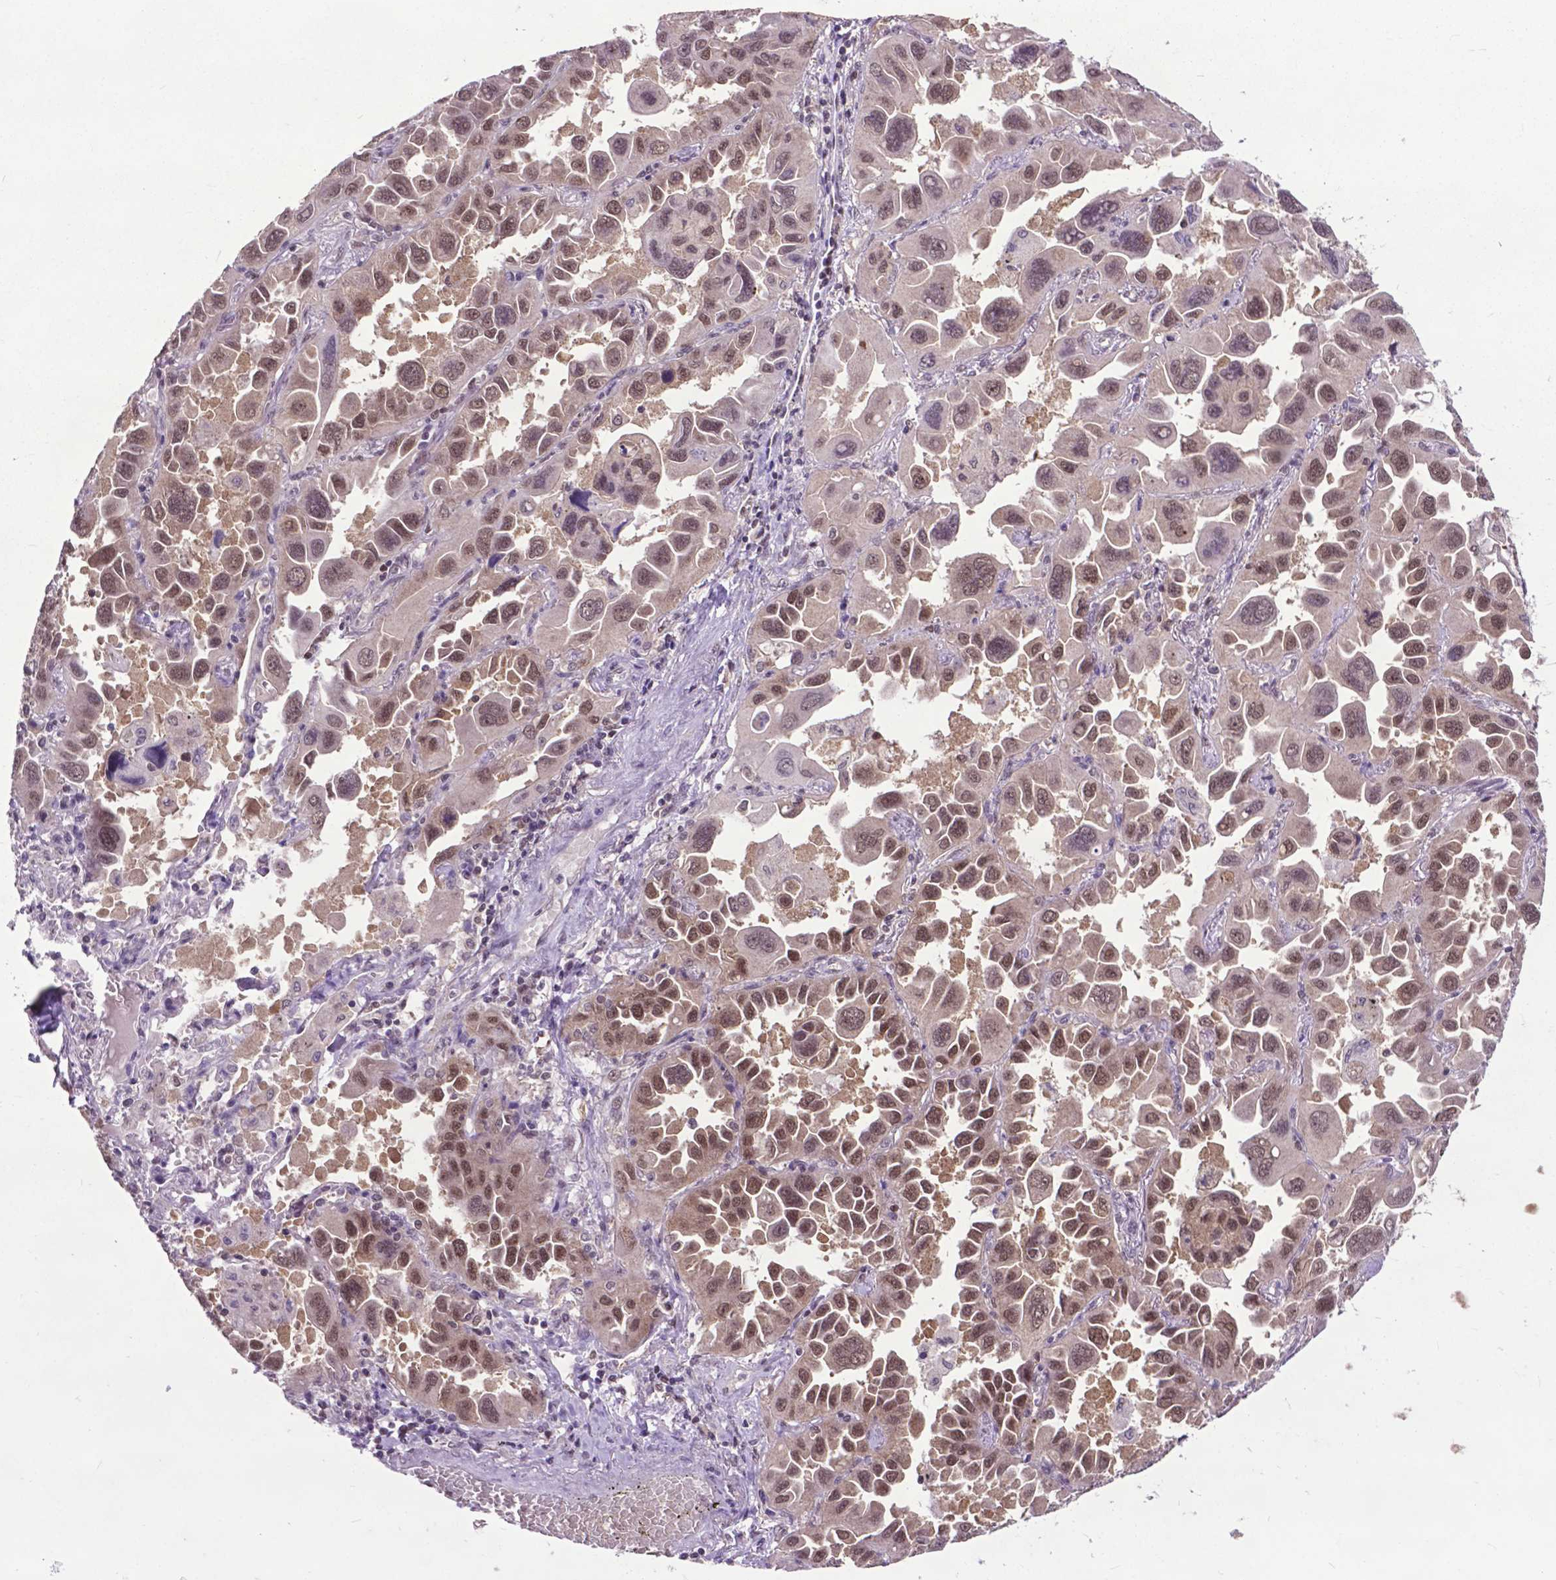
{"staining": {"intensity": "moderate", "quantity": ">75%", "location": "nuclear"}, "tissue": "lung cancer", "cell_type": "Tumor cells", "image_type": "cancer", "snomed": [{"axis": "morphology", "description": "Adenocarcinoma, NOS"}, {"axis": "topography", "description": "Lung"}], "caption": "Immunohistochemistry (IHC) staining of adenocarcinoma (lung), which shows medium levels of moderate nuclear expression in approximately >75% of tumor cells indicating moderate nuclear protein positivity. The staining was performed using DAB (brown) for protein detection and nuclei were counterstained in hematoxylin (blue).", "gene": "FAF1", "patient": {"sex": "male", "age": 64}}